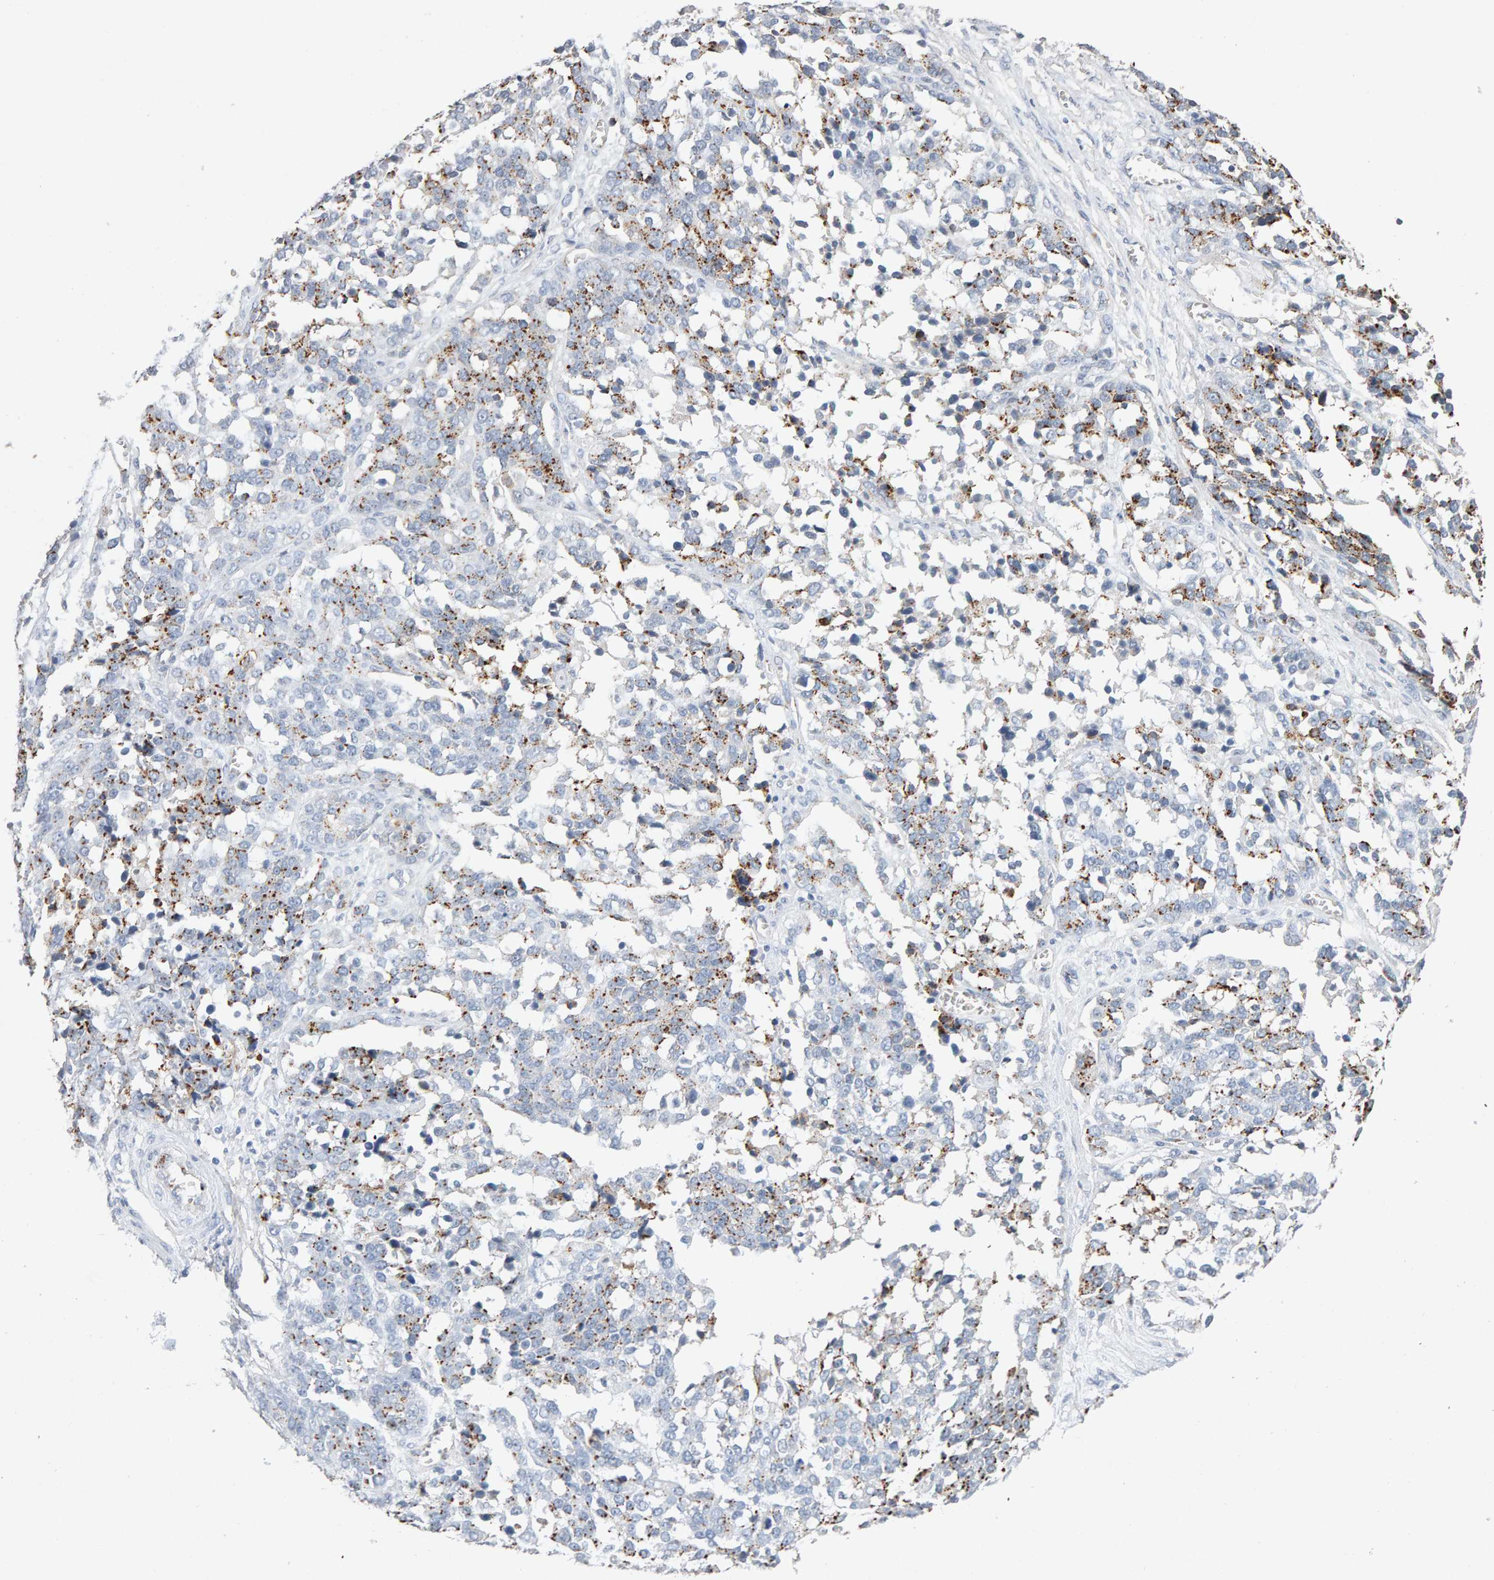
{"staining": {"intensity": "moderate", "quantity": "25%-75%", "location": "cytoplasmic/membranous"}, "tissue": "ovarian cancer", "cell_type": "Tumor cells", "image_type": "cancer", "snomed": [{"axis": "morphology", "description": "Cystadenocarcinoma, serous, NOS"}, {"axis": "topography", "description": "Ovary"}], "caption": "Serous cystadenocarcinoma (ovarian) stained with a brown dye exhibits moderate cytoplasmic/membranous positive expression in about 25%-75% of tumor cells.", "gene": "PTPRM", "patient": {"sex": "female", "age": 44}}